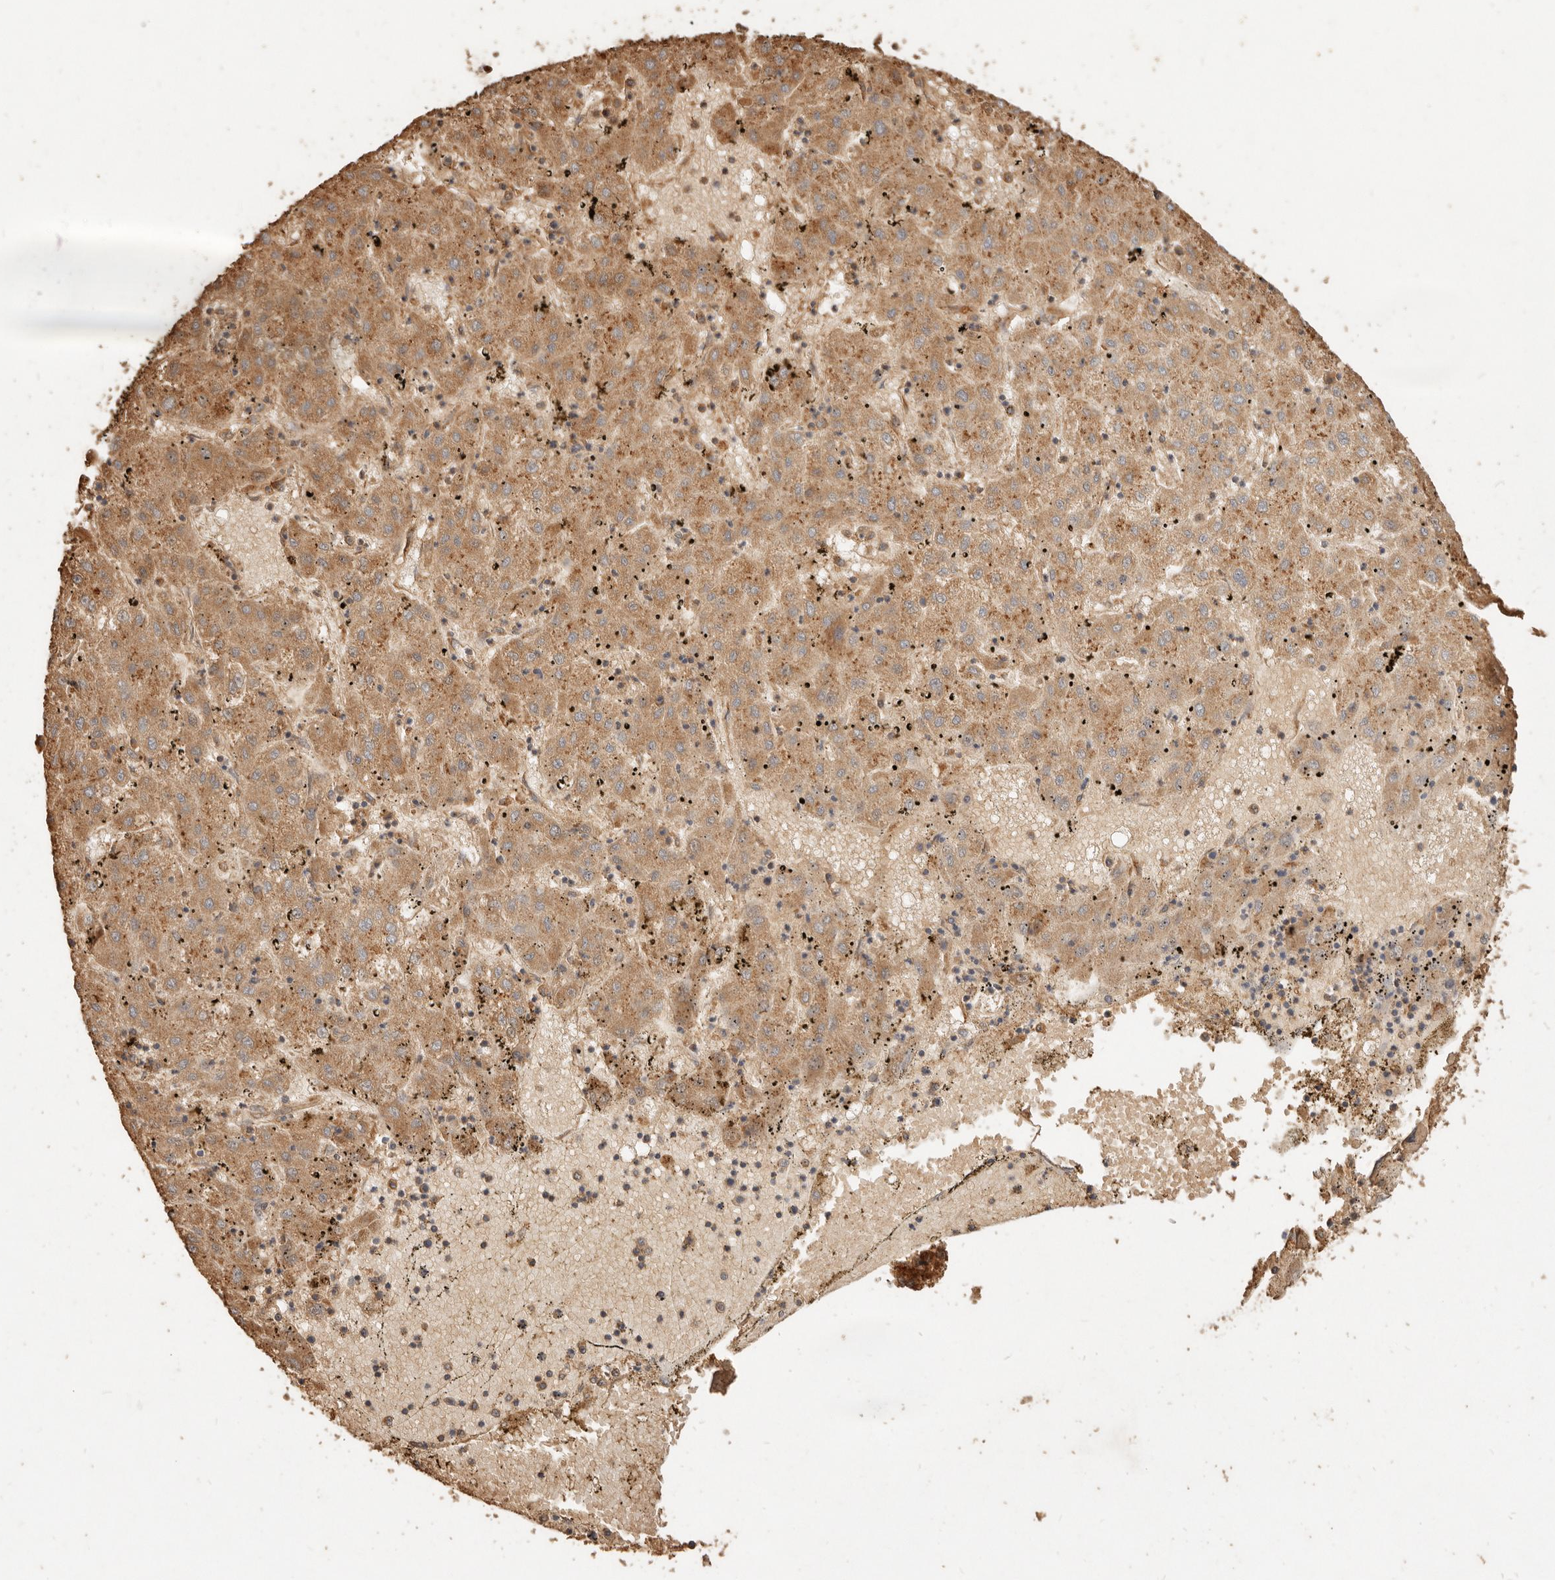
{"staining": {"intensity": "moderate", "quantity": ">75%", "location": "cytoplasmic/membranous"}, "tissue": "liver cancer", "cell_type": "Tumor cells", "image_type": "cancer", "snomed": [{"axis": "morphology", "description": "Carcinoma, Hepatocellular, NOS"}, {"axis": "topography", "description": "Liver"}], "caption": "IHC image of neoplastic tissue: hepatocellular carcinoma (liver) stained using IHC reveals medium levels of moderate protein expression localized specifically in the cytoplasmic/membranous of tumor cells, appearing as a cytoplasmic/membranous brown color.", "gene": "FAM180B", "patient": {"sex": "male", "age": 72}}